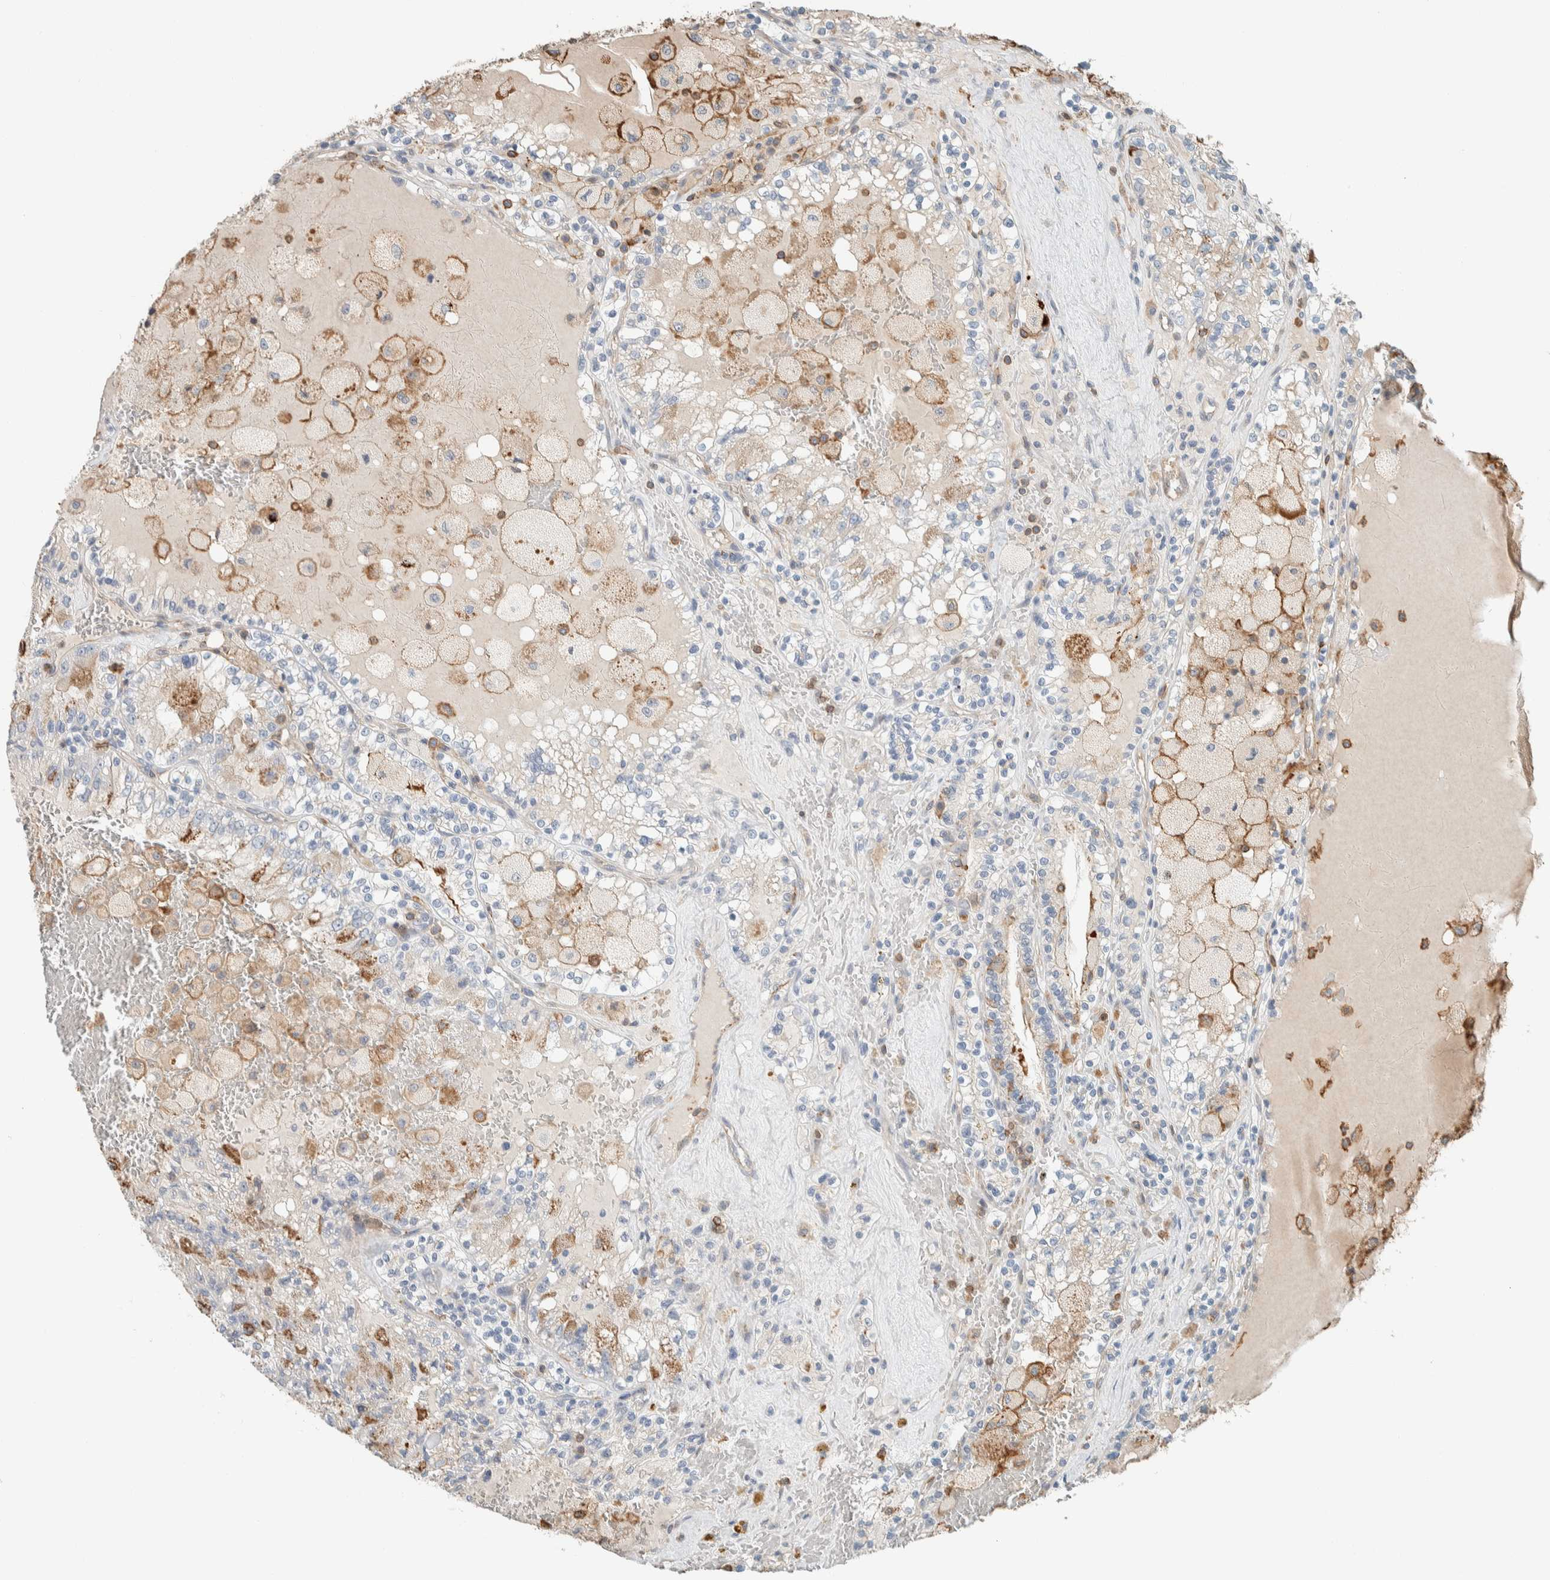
{"staining": {"intensity": "negative", "quantity": "none", "location": "none"}, "tissue": "renal cancer", "cell_type": "Tumor cells", "image_type": "cancer", "snomed": [{"axis": "morphology", "description": "Adenocarcinoma, NOS"}, {"axis": "topography", "description": "Kidney"}], "caption": "DAB immunohistochemical staining of renal adenocarcinoma reveals no significant staining in tumor cells.", "gene": "CTBP2", "patient": {"sex": "female", "age": 56}}